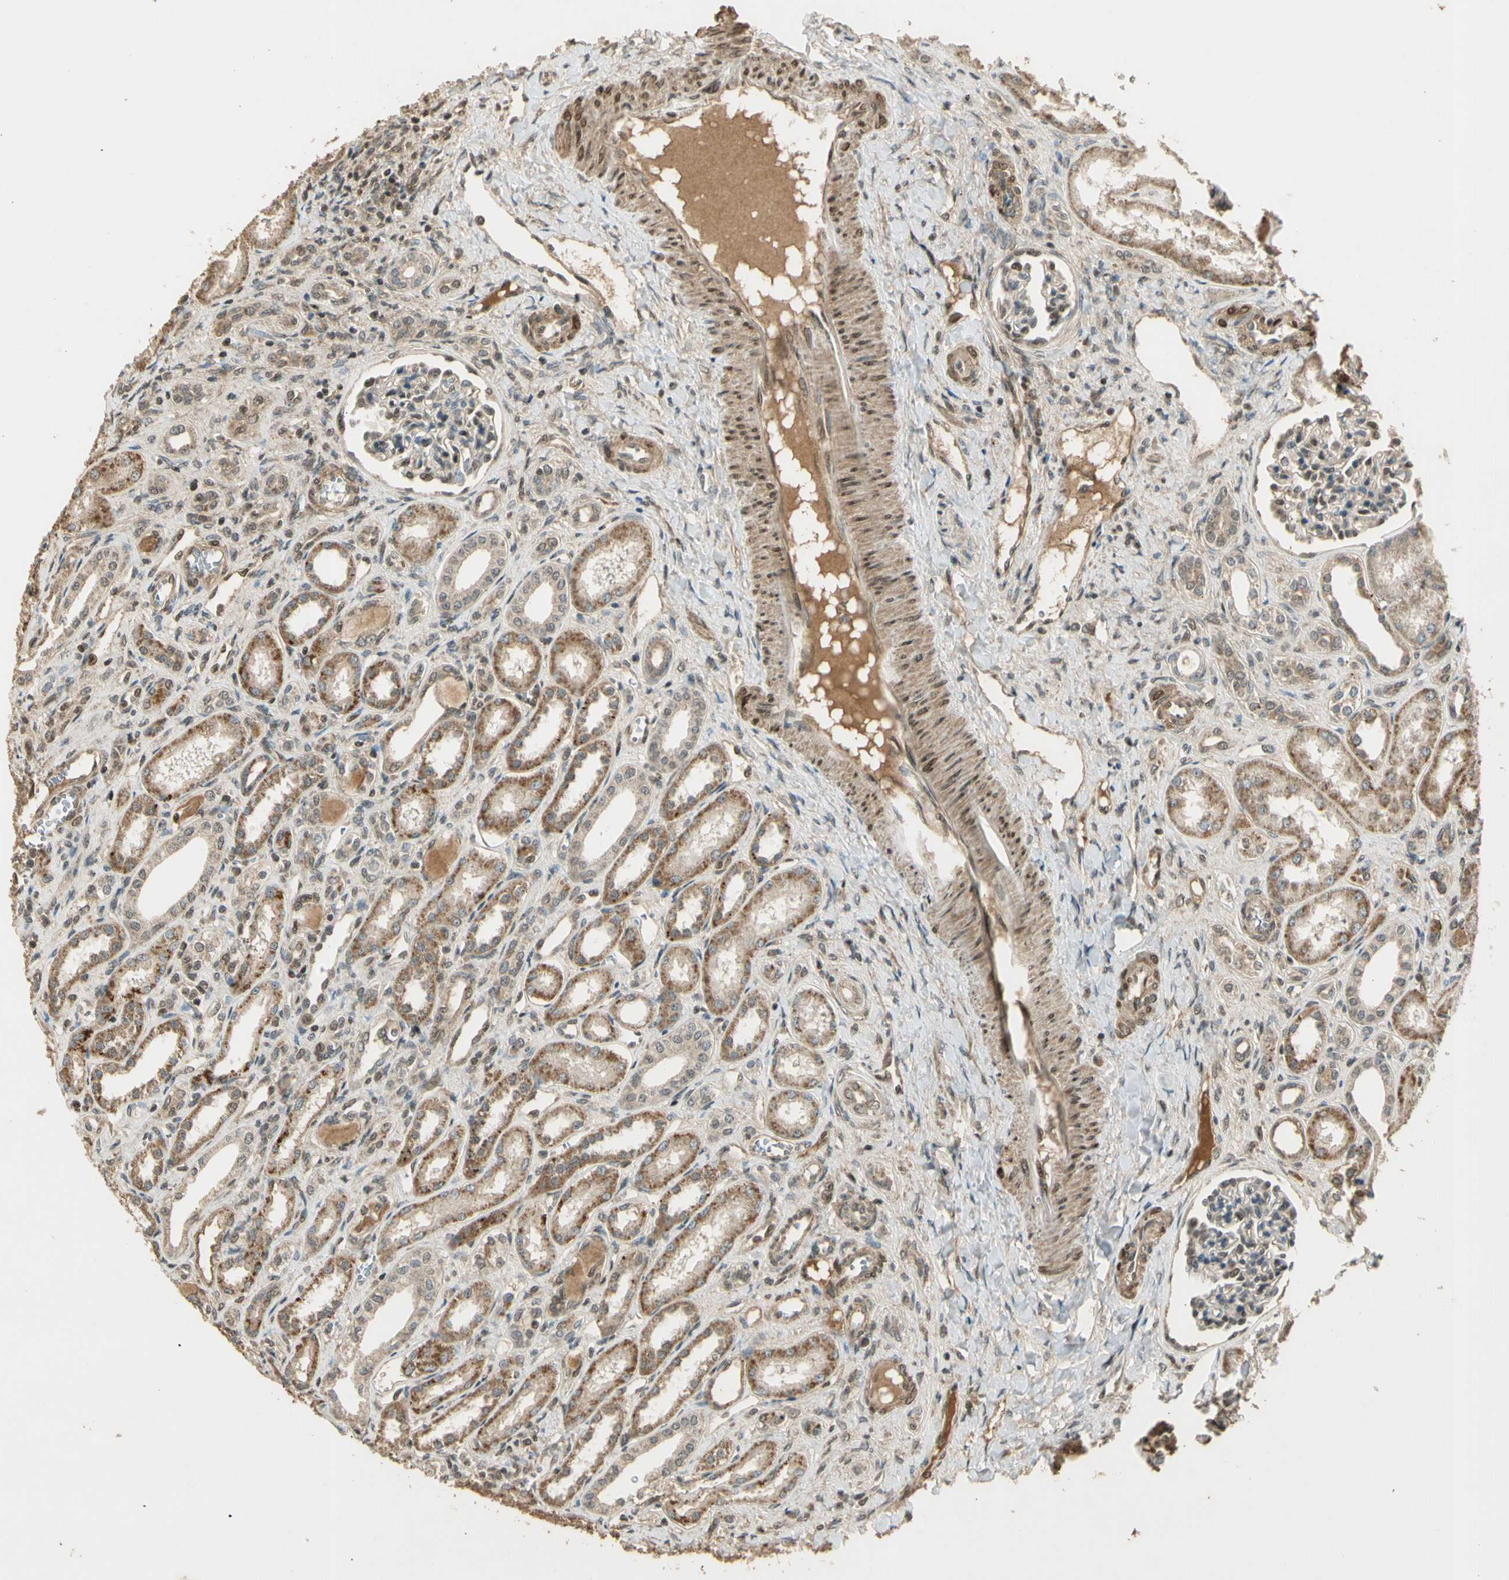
{"staining": {"intensity": "moderate", "quantity": "<25%", "location": "nuclear"}, "tissue": "kidney", "cell_type": "Cells in glomeruli", "image_type": "normal", "snomed": [{"axis": "morphology", "description": "Normal tissue, NOS"}, {"axis": "topography", "description": "Kidney"}], "caption": "High-power microscopy captured an immunohistochemistry (IHC) histopathology image of benign kidney, revealing moderate nuclear positivity in about <25% of cells in glomeruli.", "gene": "GMEB2", "patient": {"sex": "male", "age": 7}}